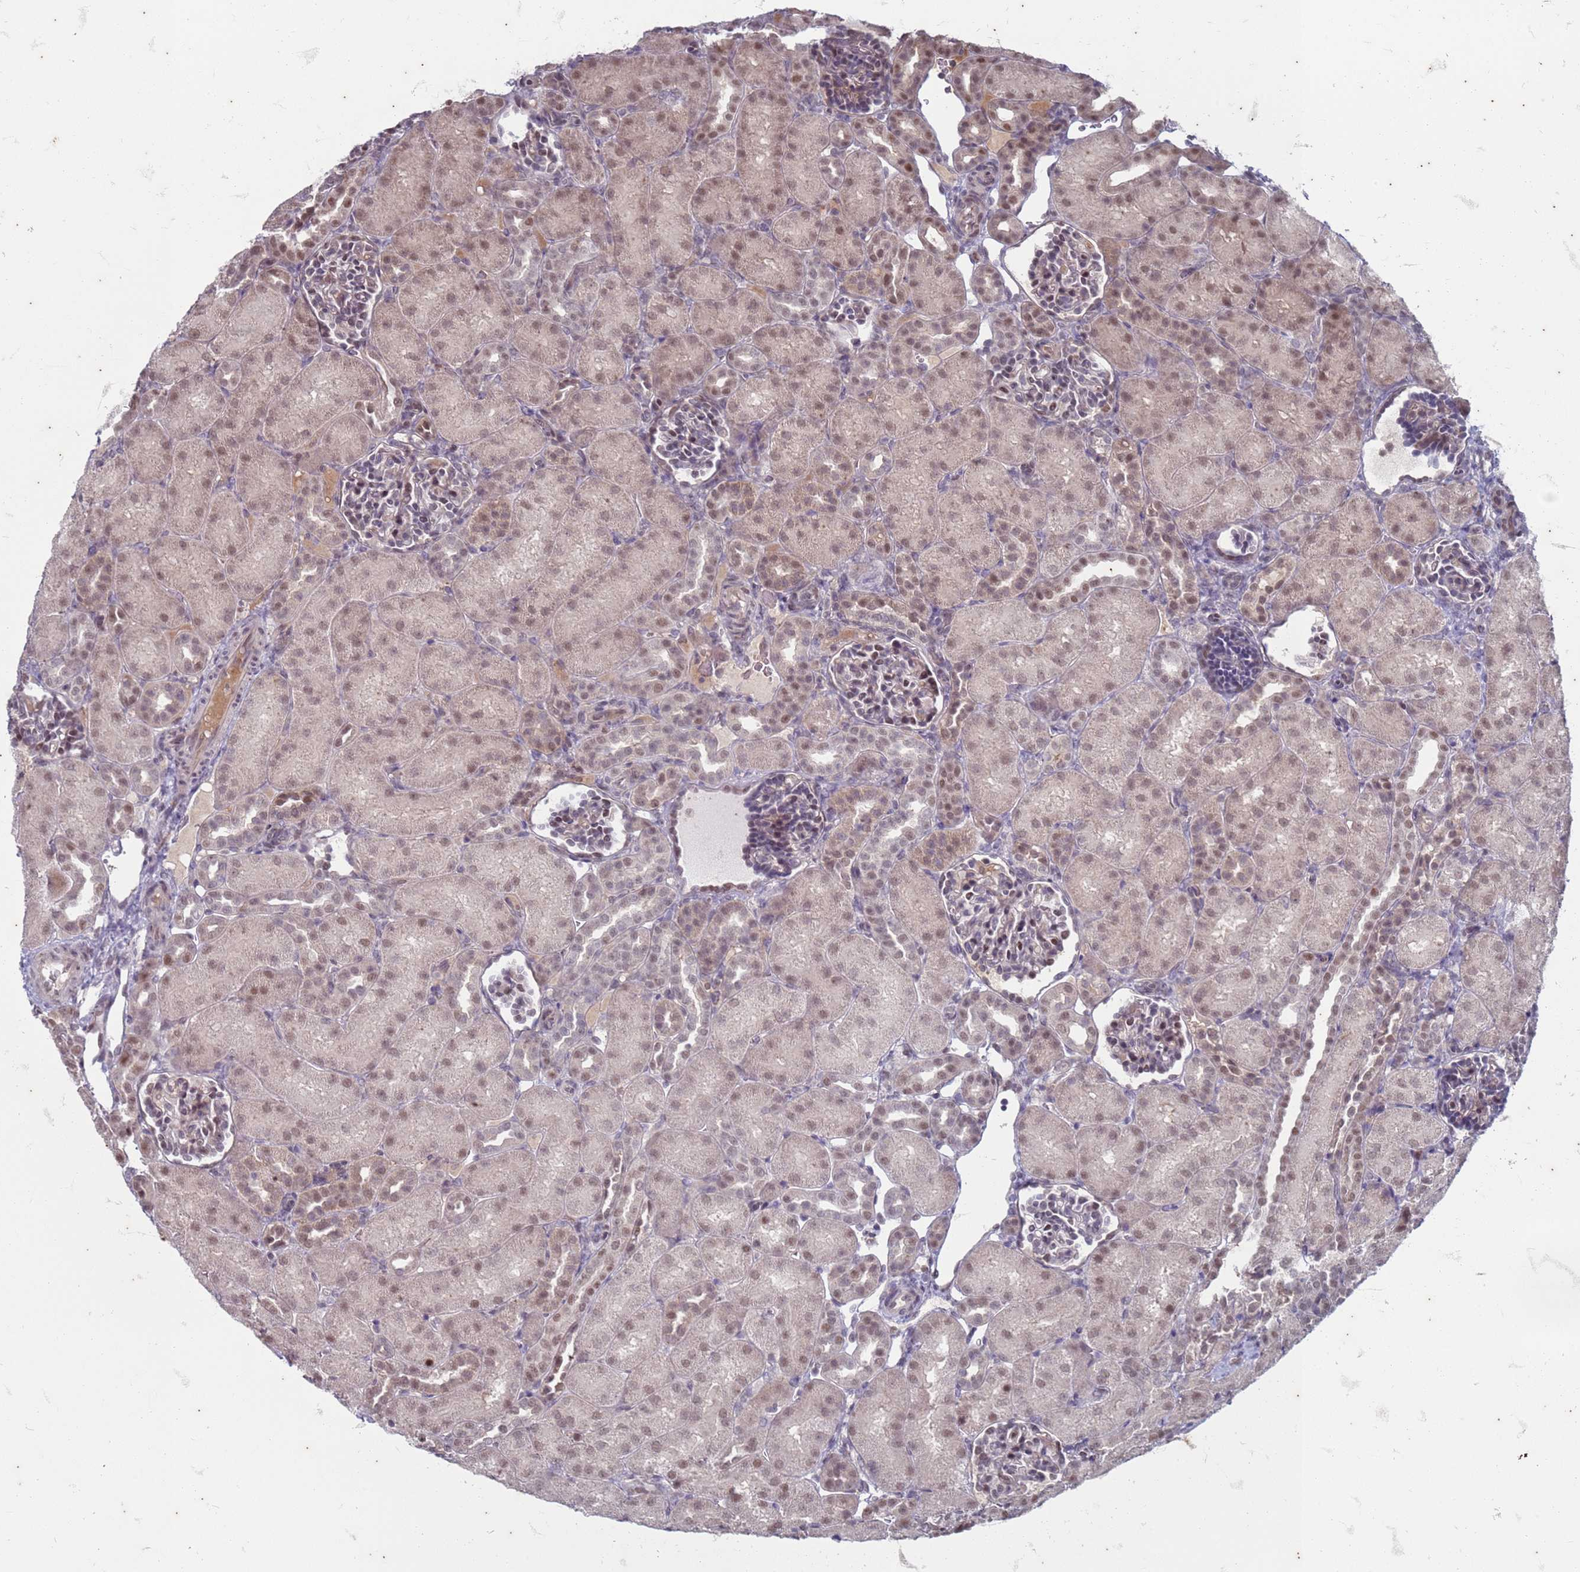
{"staining": {"intensity": "moderate", "quantity": "25%-75%", "location": "nuclear"}, "tissue": "kidney", "cell_type": "Cells in glomeruli", "image_type": "normal", "snomed": [{"axis": "morphology", "description": "Normal tissue, NOS"}, {"axis": "topography", "description": "Kidney"}], "caption": "The immunohistochemical stain labels moderate nuclear expression in cells in glomeruli of benign kidney. (DAB (3,3'-diaminobenzidine) IHC, brown staining for protein, blue staining for nuclei).", "gene": "TRMT6", "patient": {"sex": "male", "age": 1}}